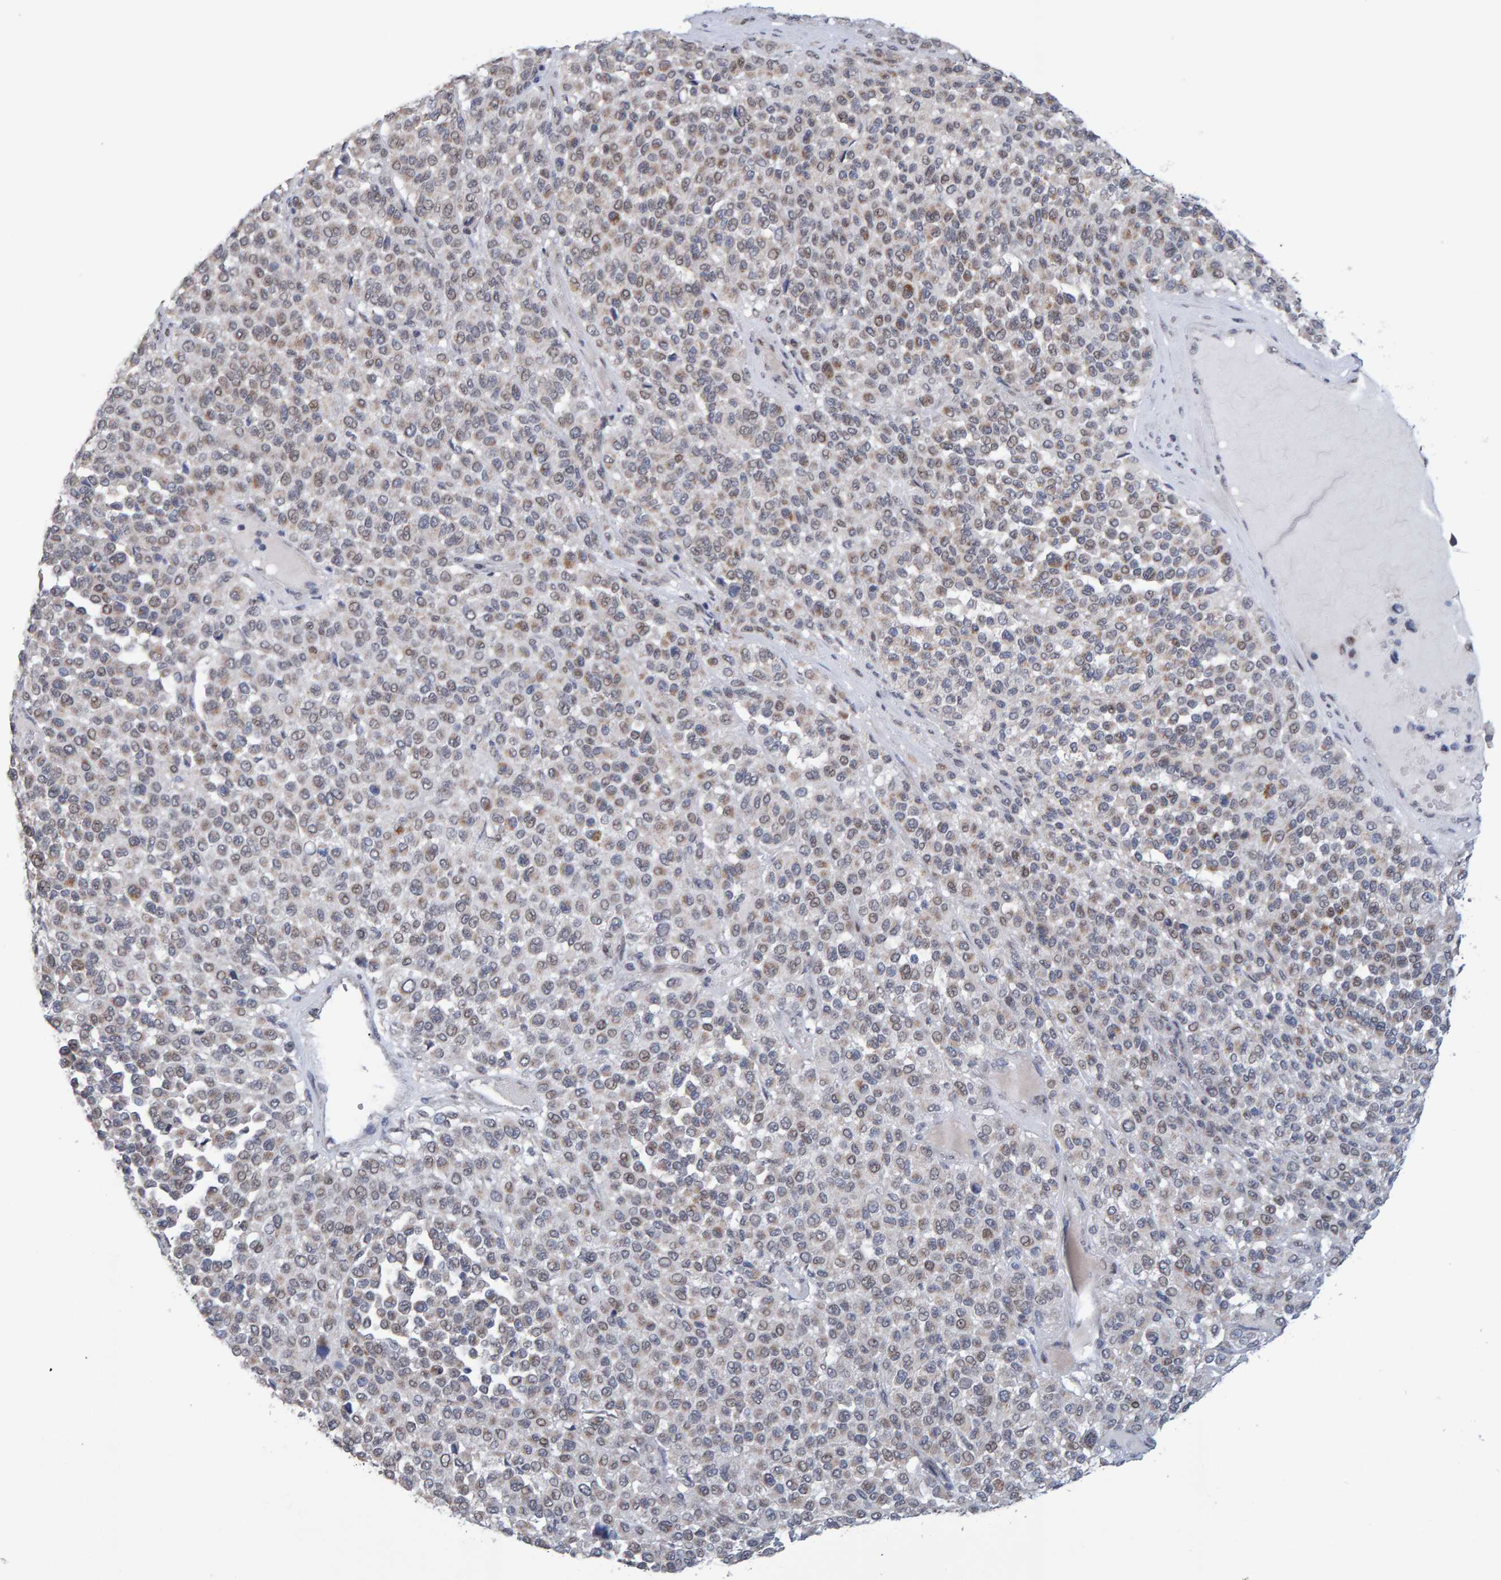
{"staining": {"intensity": "weak", "quantity": "25%-75%", "location": "cytoplasmic/membranous"}, "tissue": "melanoma", "cell_type": "Tumor cells", "image_type": "cancer", "snomed": [{"axis": "morphology", "description": "Malignant melanoma, Metastatic site"}, {"axis": "topography", "description": "Pancreas"}], "caption": "IHC micrograph of neoplastic tissue: human melanoma stained using IHC demonstrates low levels of weak protein expression localized specifically in the cytoplasmic/membranous of tumor cells, appearing as a cytoplasmic/membranous brown color.", "gene": "USP43", "patient": {"sex": "female", "age": 30}}